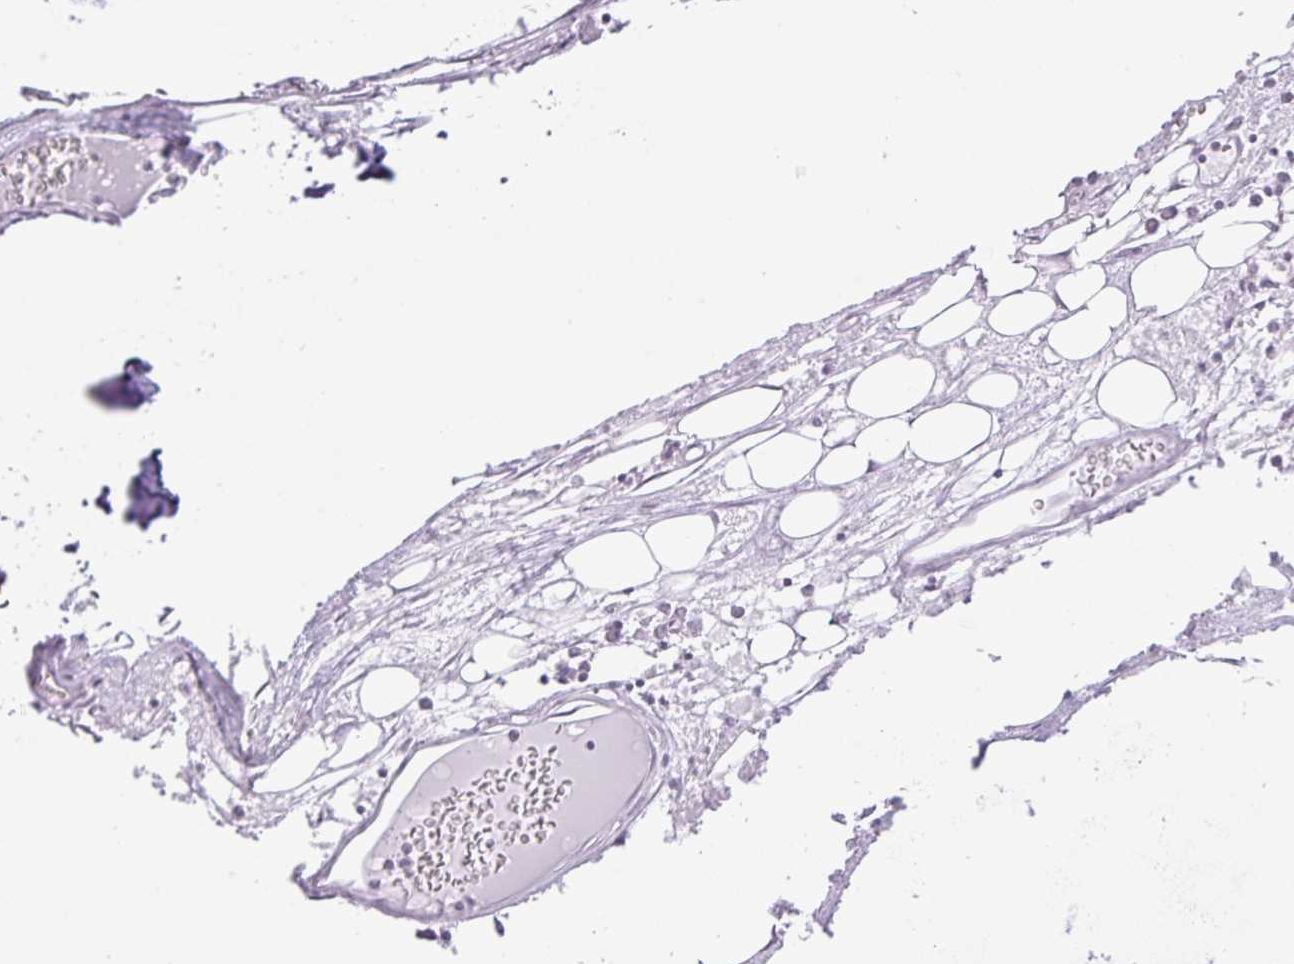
{"staining": {"intensity": "negative", "quantity": "none", "location": "none"}, "tissue": "adipose tissue", "cell_type": "Adipocytes", "image_type": "normal", "snomed": [{"axis": "morphology", "description": "Normal tissue, NOS"}, {"axis": "topography", "description": "Cartilage tissue"}], "caption": "Immunohistochemistry (IHC) of normal human adipose tissue reveals no staining in adipocytes. (DAB IHC, high magnification).", "gene": "CYSTM1", "patient": {"sex": "male", "age": 57}}